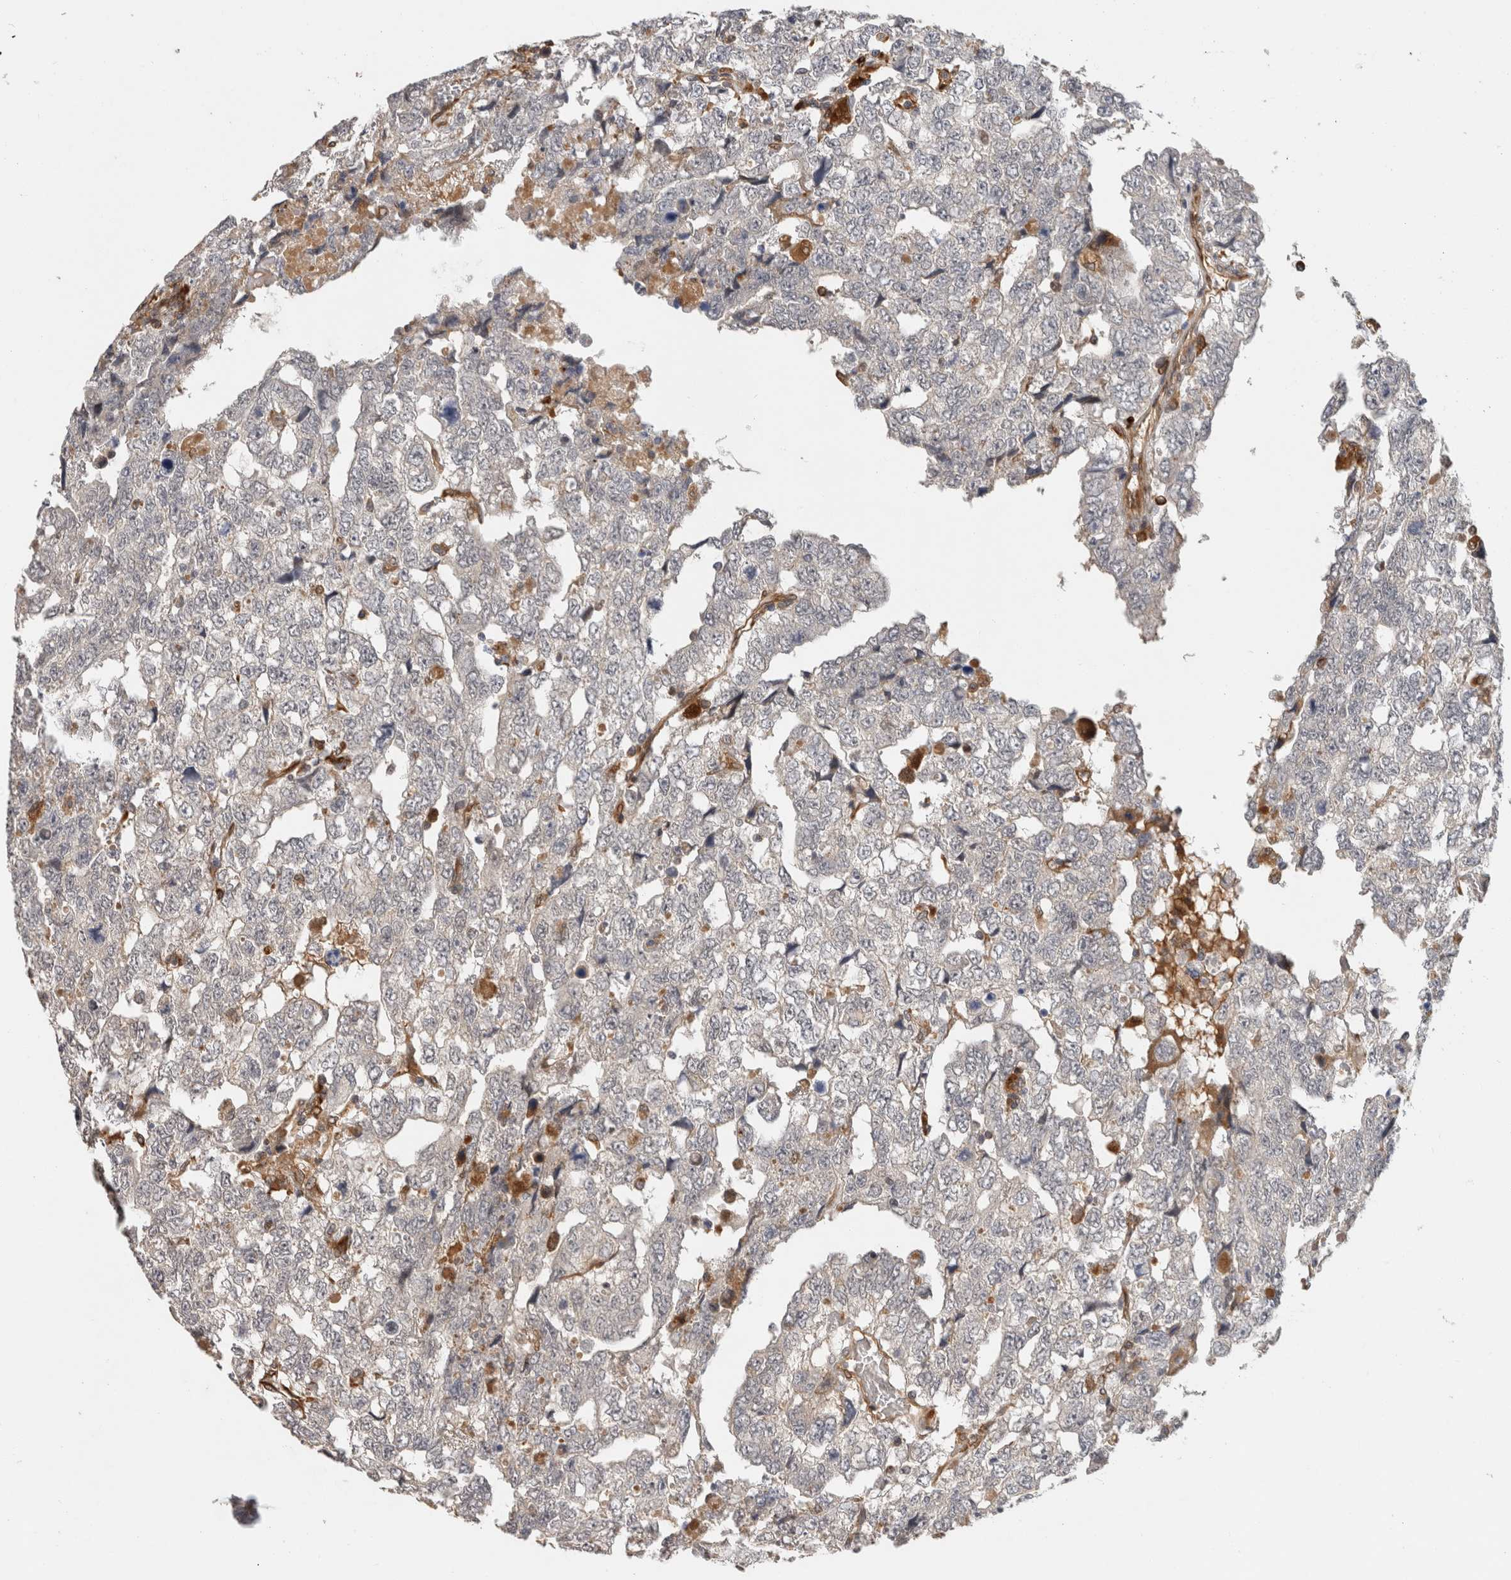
{"staining": {"intensity": "negative", "quantity": "none", "location": "none"}, "tissue": "testis cancer", "cell_type": "Tumor cells", "image_type": "cancer", "snomed": [{"axis": "morphology", "description": "Carcinoma, Embryonal, NOS"}, {"axis": "topography", "description": "Testis"}], "caption": "This is a image of immunohistochemistry staining of testis cancer, which shows no expression in tumor cells. (IHC, brightfield microscopy, high magnification).", "gene": "APOL2", "patient": {"sex": "male", "age": 36}}